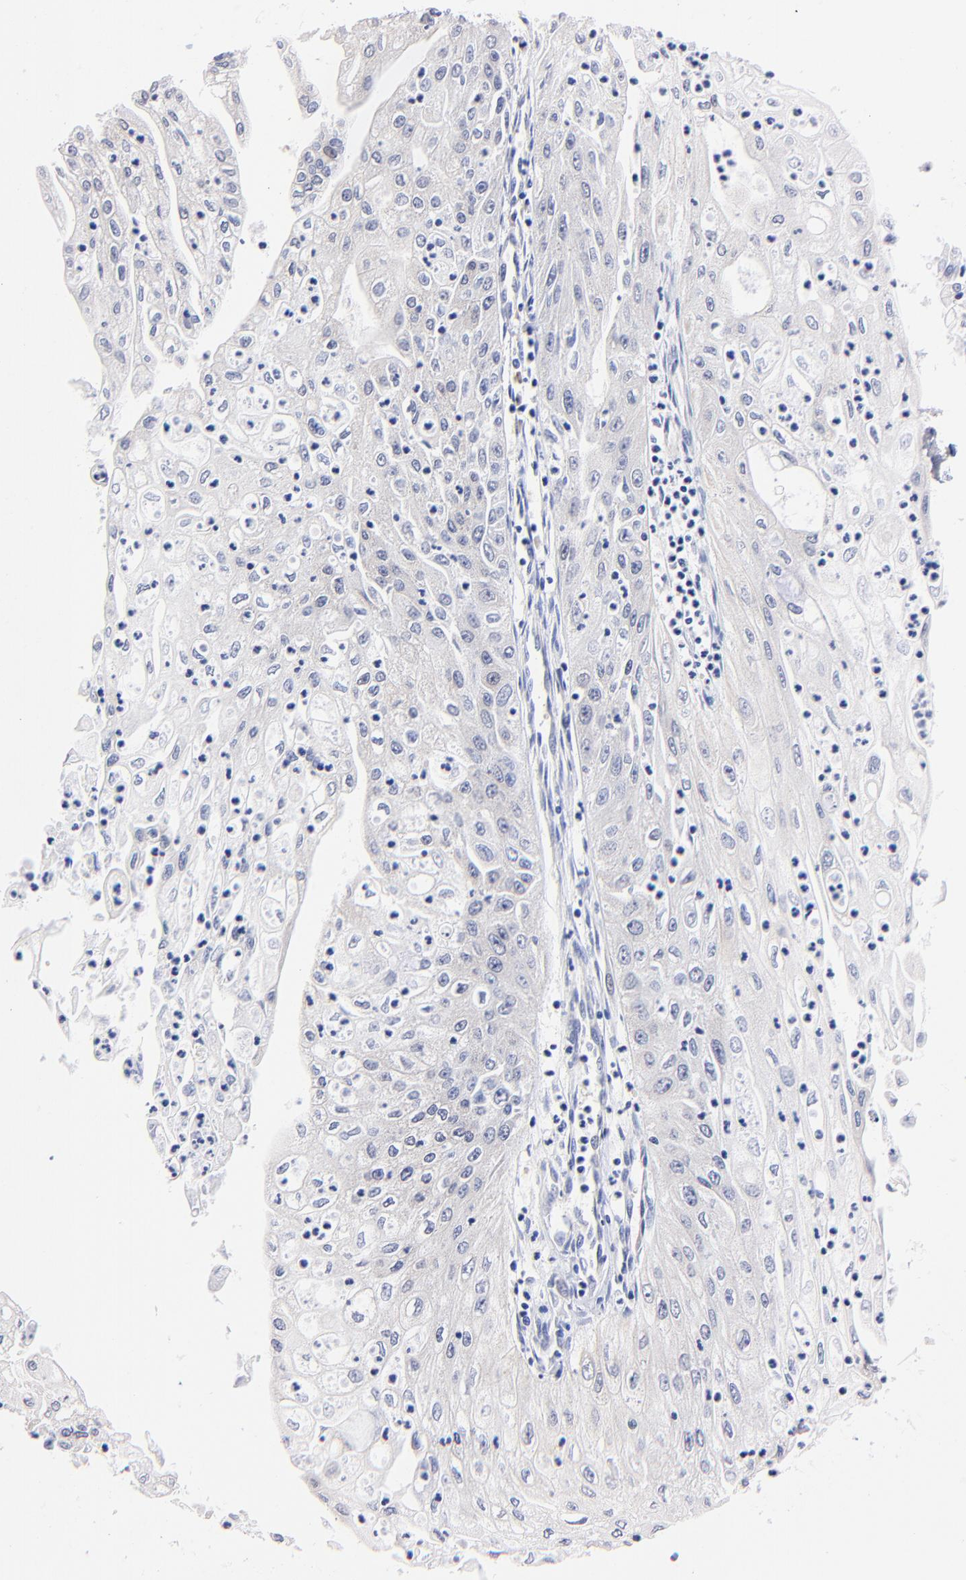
{"staining": {"intensity": "negative", "quantity": "none", "location": "none"}, "tissue": "endometrial cancer", "cell_type": "Tumor cells", "image_type": "cancer", "snomed": [{"axis": "morphology", "description": "Adenocarcinoma, NOS"}, {"axis": "topography", "description": "Endometrium"}], "caption": "This is an immunohistochemistry (IHC) histopathology image of endometrial adenocarcinoma. There is no positivity in tumor cells.", "gene": "ZNF155", "patient": {"sex": "female", "age": 75}}